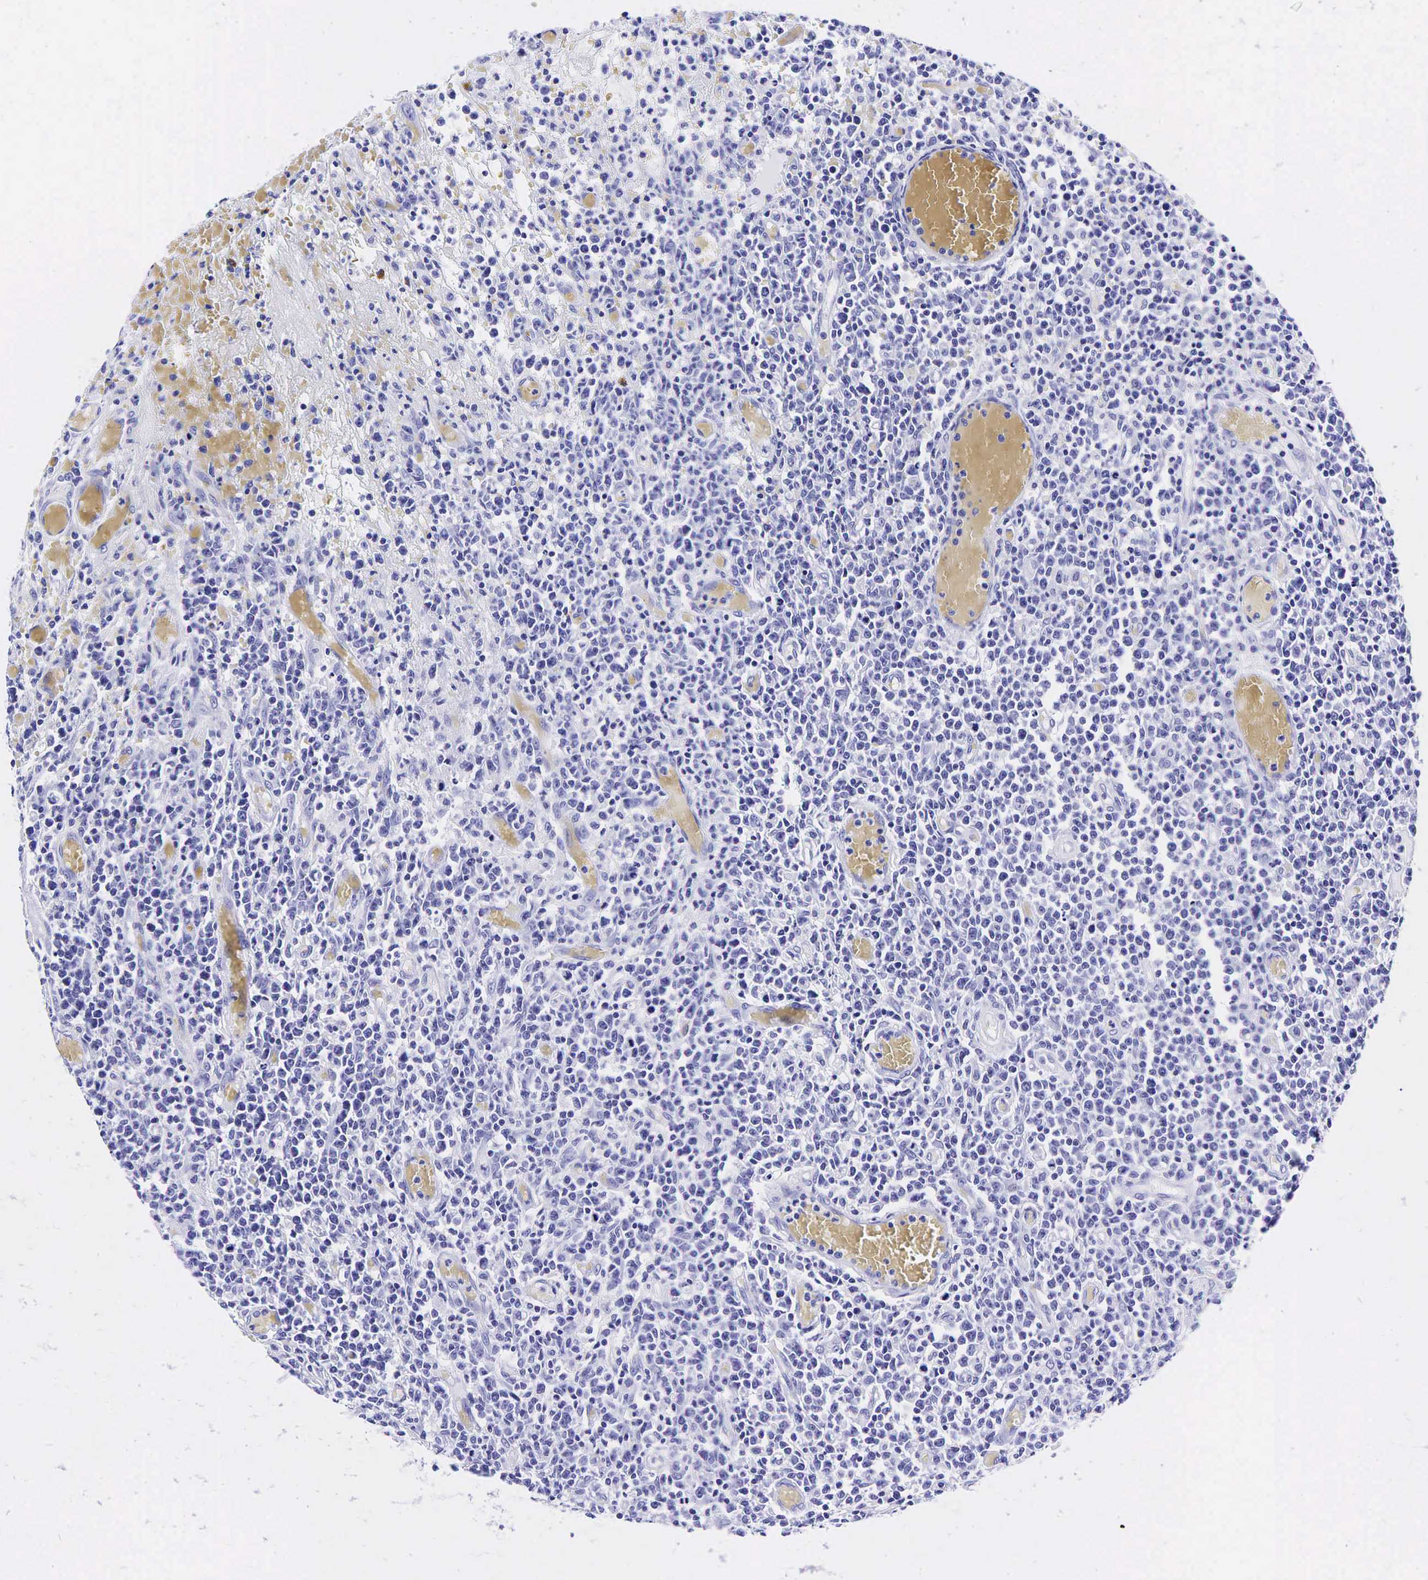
{"staining": {"intensity": "negative", "quantity": "none", "location": "none"}, "tissue": "lymphoma", "cell_type": "Tumor cells", "image_type": "cancer", "snomed": [{"axis": "morphology", "description": "Malignant lymphoma, non-Hodgkin's type, High grade"}, {"axis": "topography", "description": "Colon"}], "caption": "Tumor cells show no significant expression in lymphoma. Nuclei are stained in blue.", "gene": "GAST", "patient": {"sex": "male", "age": 82}}